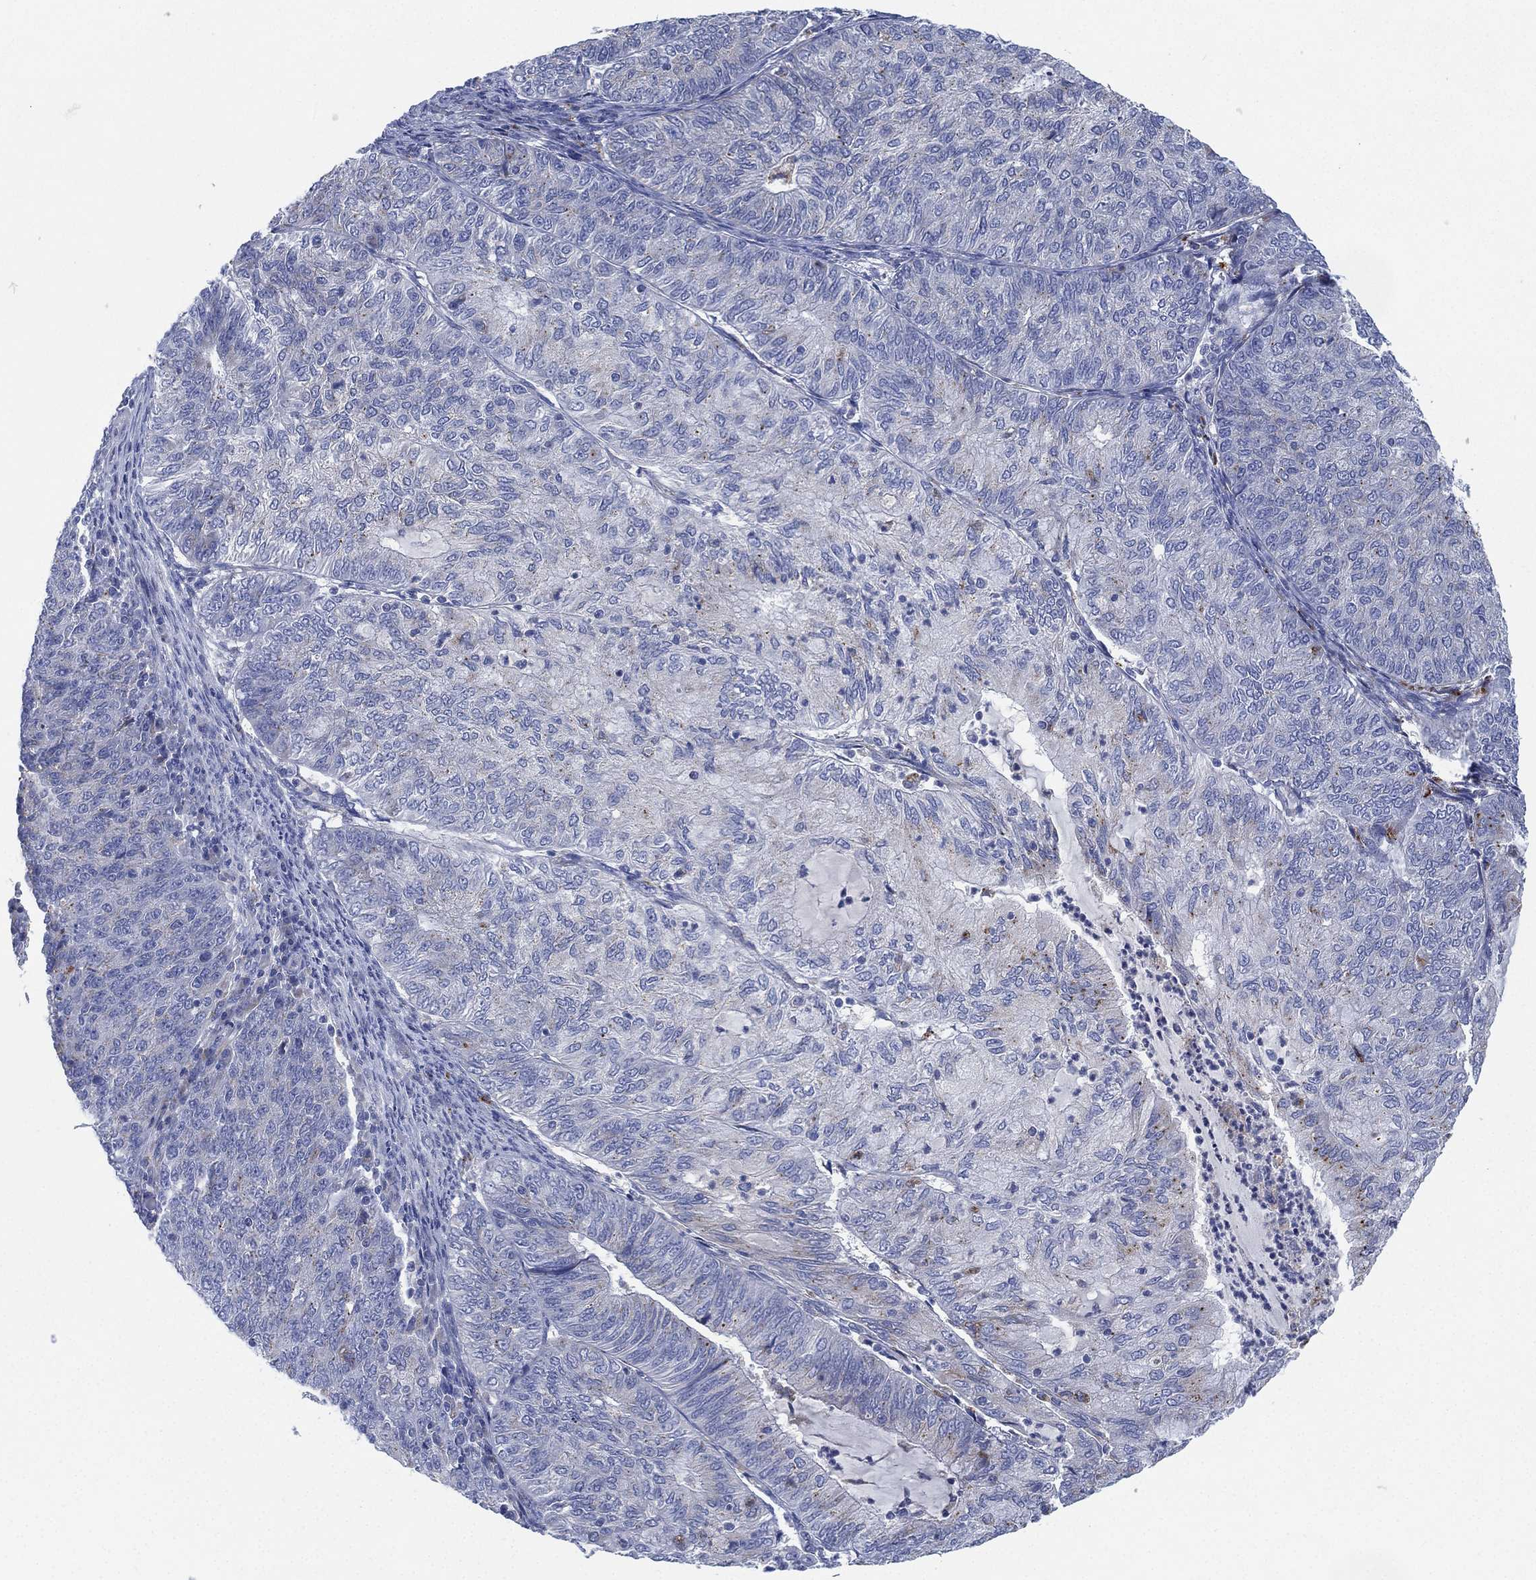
{"staining": {"intensity": "negative", "quantity": "none", "location": "none"}, "tissue": "endometrial cancer", "cell_type": "Tumor cells", "image_type": "cancer", "snomed": [{"axis": "morphology", "description": "Adenocarcinoma, NOS"}, {"axis": "topography", "description": "Endometrium"}], "caption": "Photomicrograph shows no significant protein staining in tumor cells of endometrial cancer. (DAB IHC with hematoxylin counter stain).", "gene": "GALNS", "patient": {"sex": "female", "age": 82}}